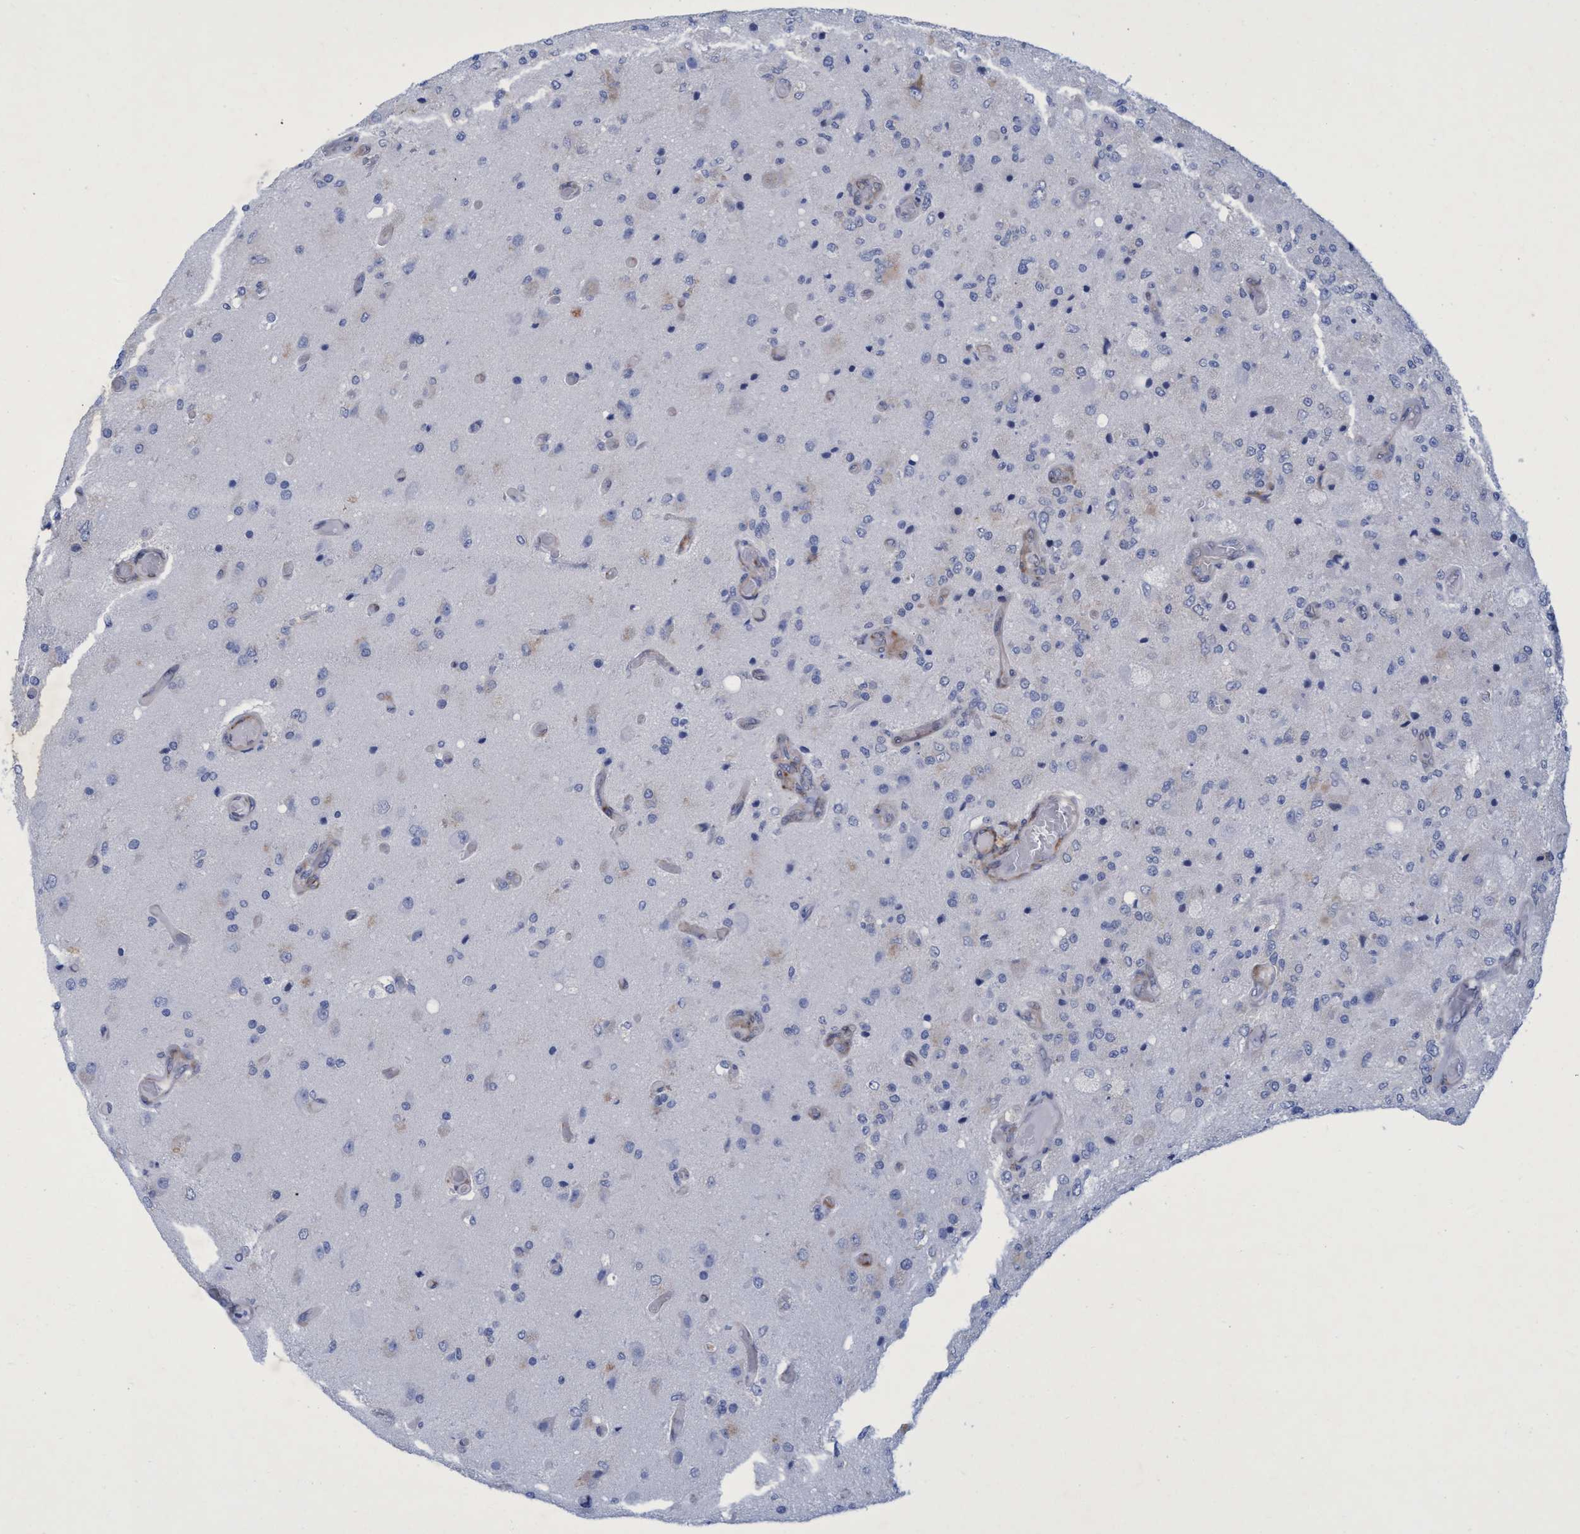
{"staining": {"intensity": "negative", "quantity": "none", "location": "none"}, "tissue": "glioma", "cell_type": "Tumor cells", "image_type": "cancer", "snomed": [{"axis": "morphology", "description": "Normal tissue, NOS"}, {"axis": "morphology", "description": "Glioma, malignant, High grade"}, {"axis": "topography", "description": "Cerebral cortex"}], "caption": "A histopathology image of malignant glioma (high-grade) stained for a protein demonstrates no brown staining in tumor cells.", "gene": "R3HCC1", "patient": {"sex": "male", "age": 77}}